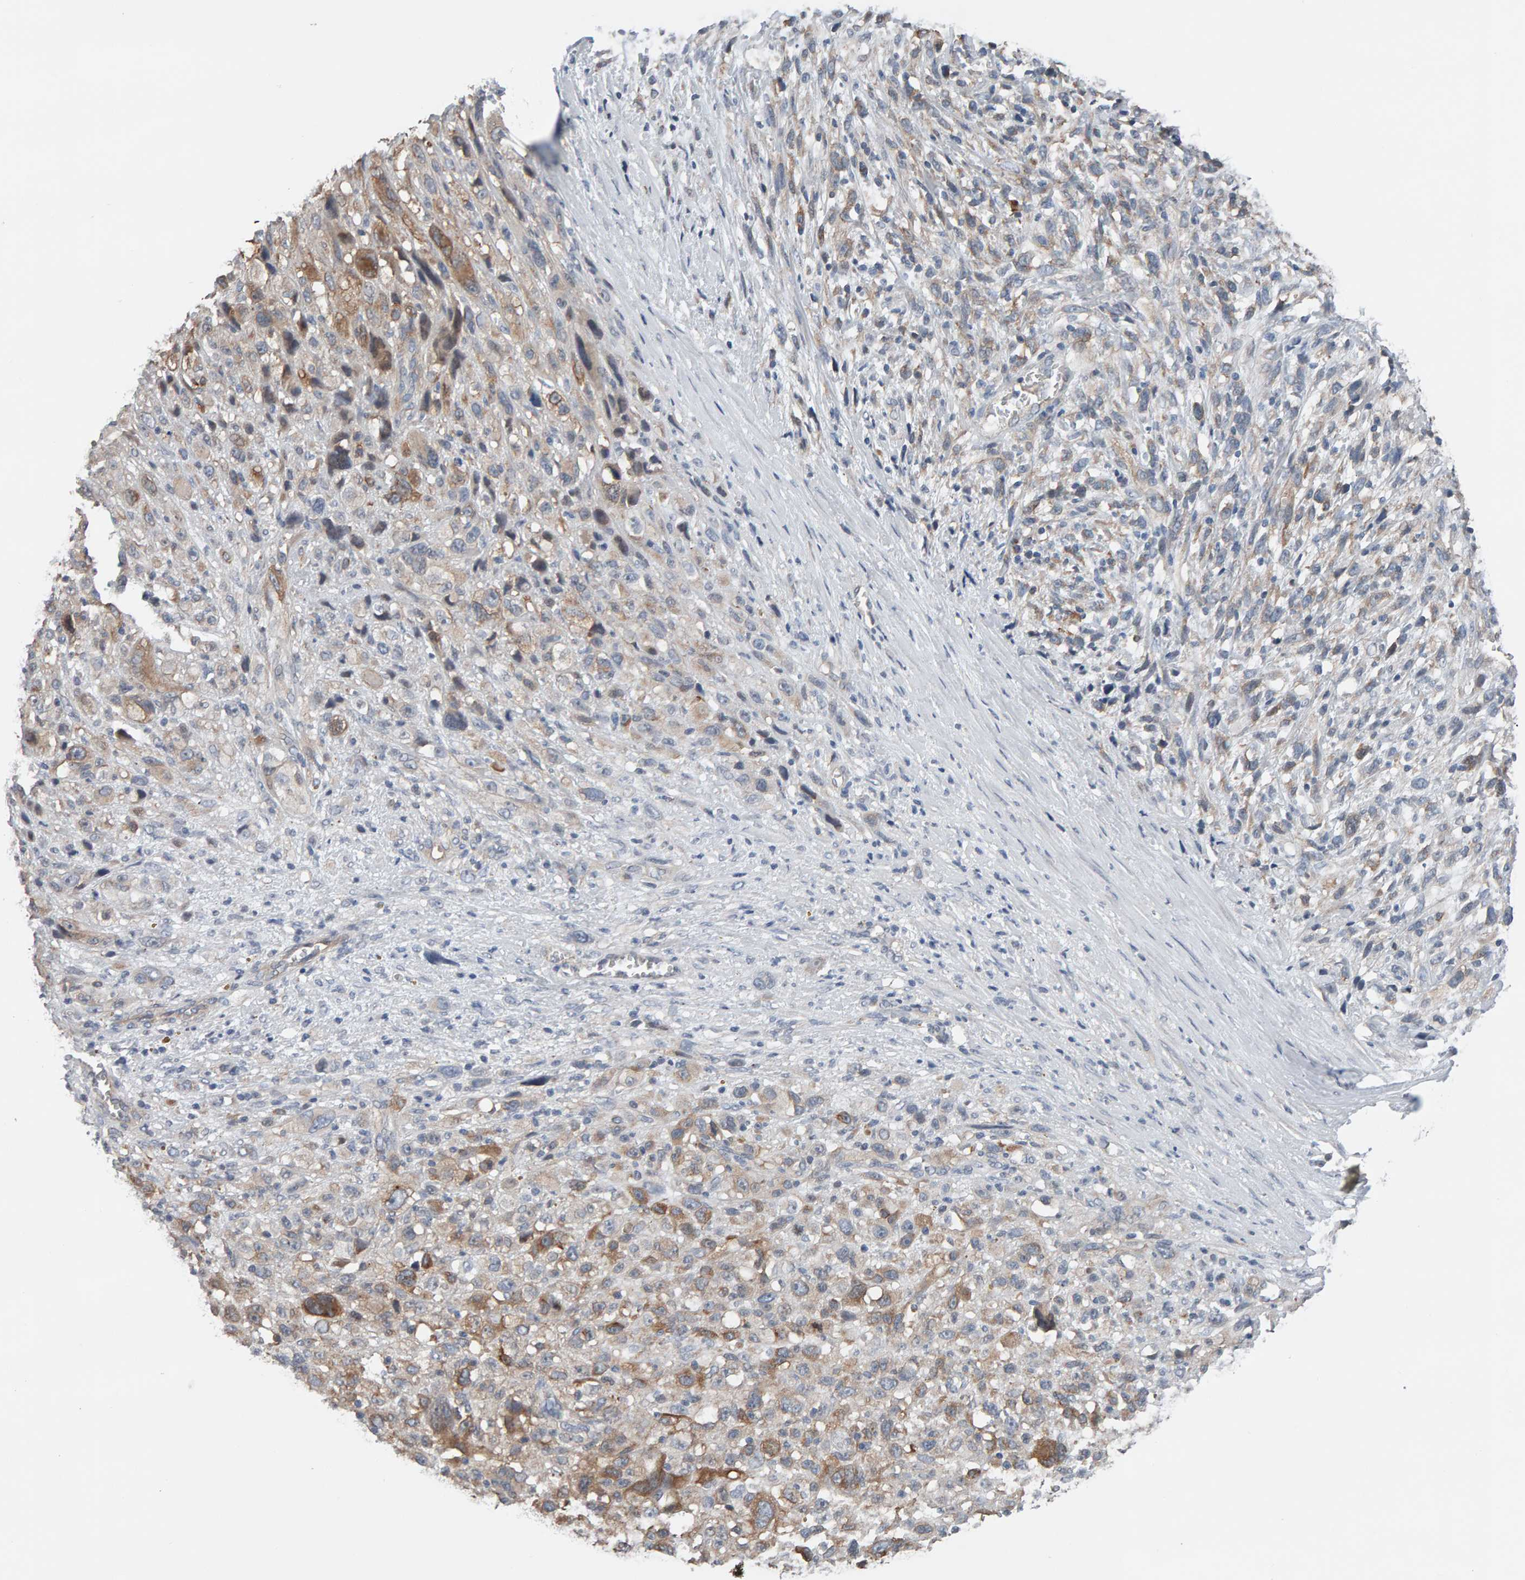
{"staining": {"intensity": "moderate", "quantity": "<25%", "location": "cytoplasmic/membranous"}, "tissue": "melanoma", "cell_type": "Tumor cells", "image_type": "cancer", "snomed": [{"axis": "morphology", "description": "Malignant melanoma, NOS"}, {"axis": "topography", "description": "Skin"}], "caption": "An immunohistochemistry (IHC) histopathology image of tumor tissue is shown. Protein staining in brown labels moderate cytoplasmic/membranous positivity in melanoma within tumor cells.", "gene": "IPPK", "patient": {"sex": "female", "age": 55}}